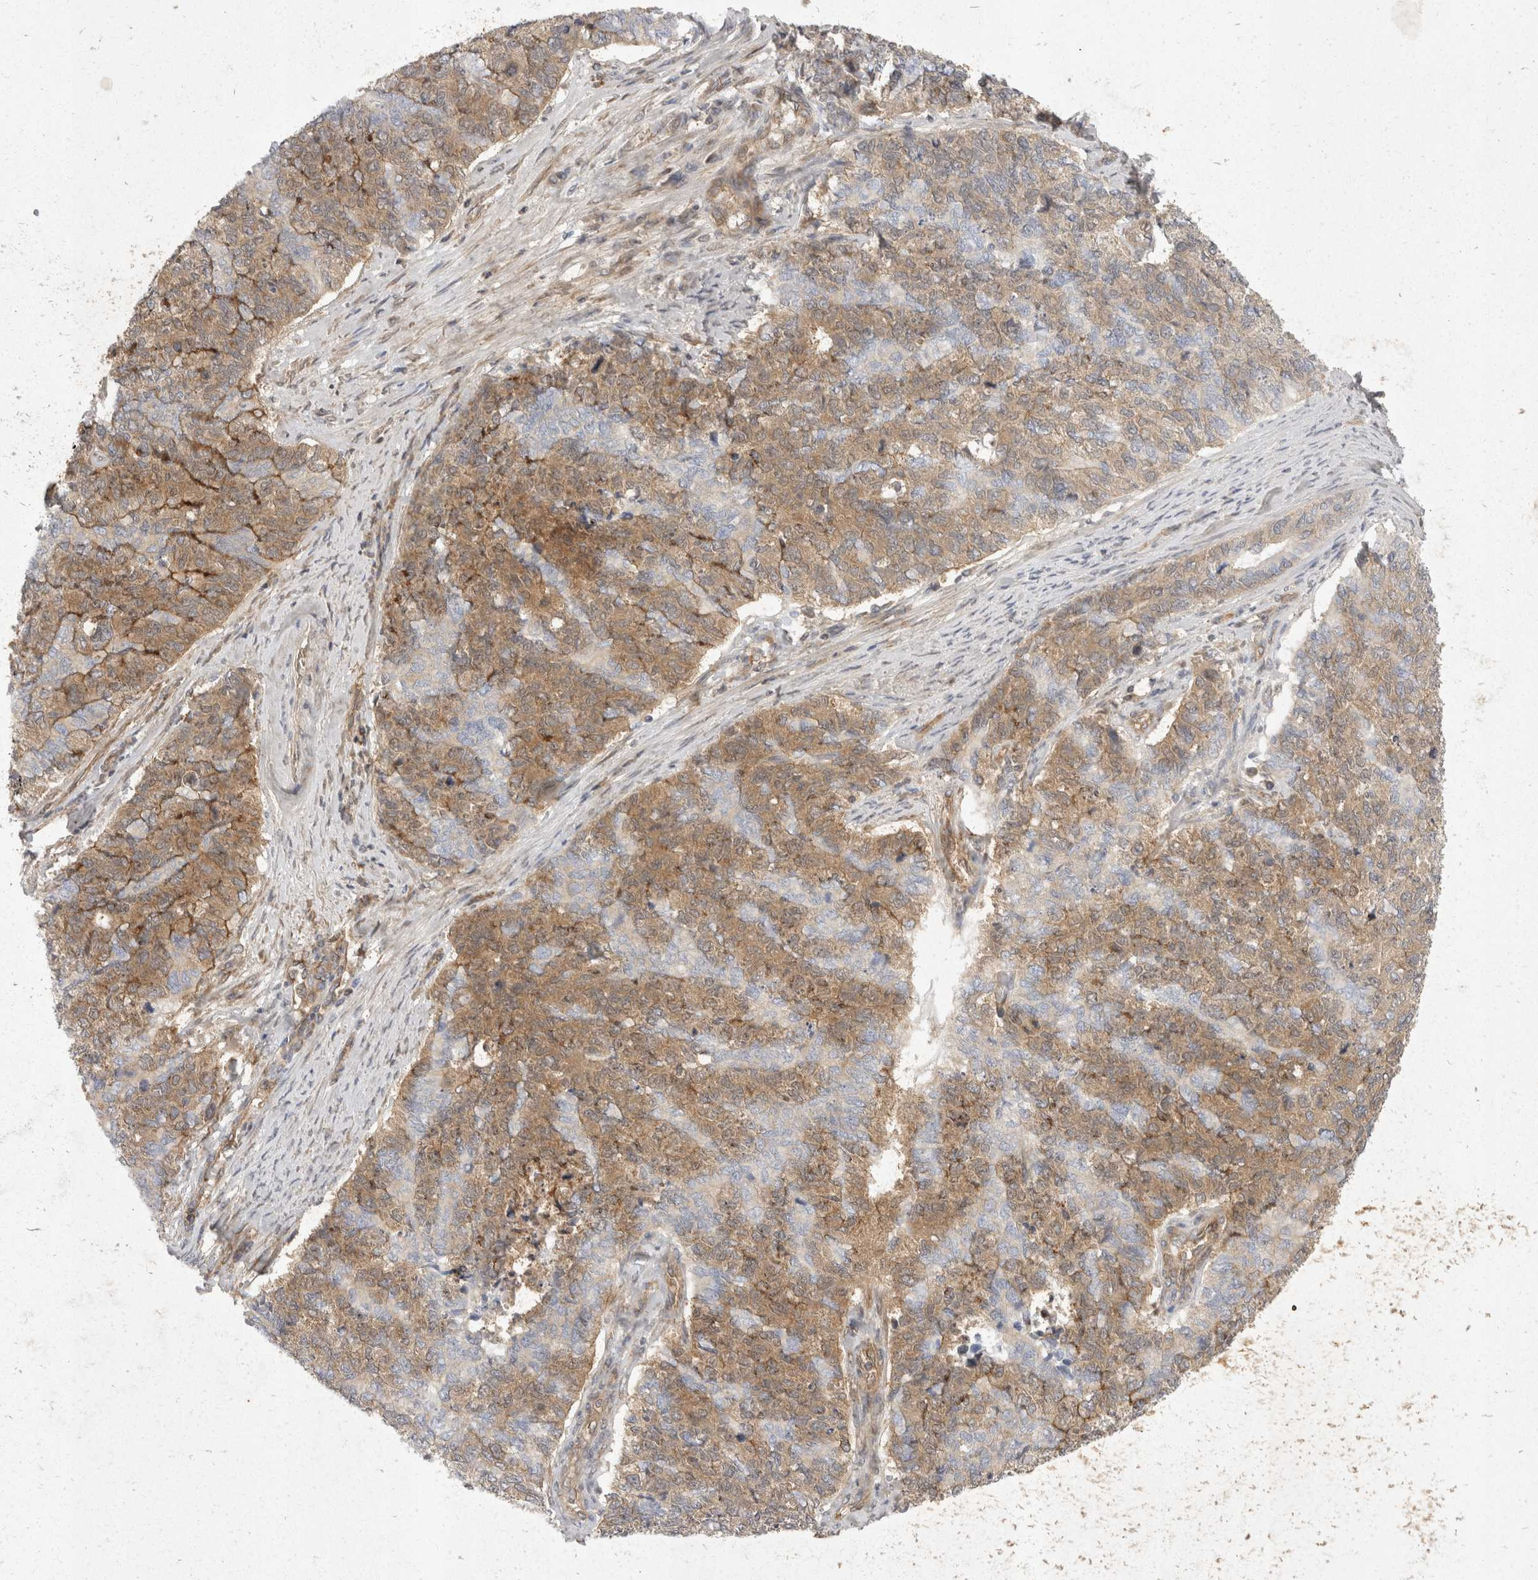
{"staining": {"intensity": "moderate", "quantity": "25%-75%", "location": "cytoplasmic/membranous"}, "tissue": "cervical cancer", "cell_type": "Tumor cells", "image_type": "cancer", "snomed": [{"axis": "morphology", "description": "Squamous cell carcinoma, NOS"}, {"axis": "topography", "description": "Cervix"}], "caption": "The micrograph shows a brown stain indicating the presence of a protein in the cytoplasmic/membranous of tumor cells in cervical cancer (squamous cell carcinoma).", "gene": "EIF4G3", "patient": {"sex": "female", "age": 63}}